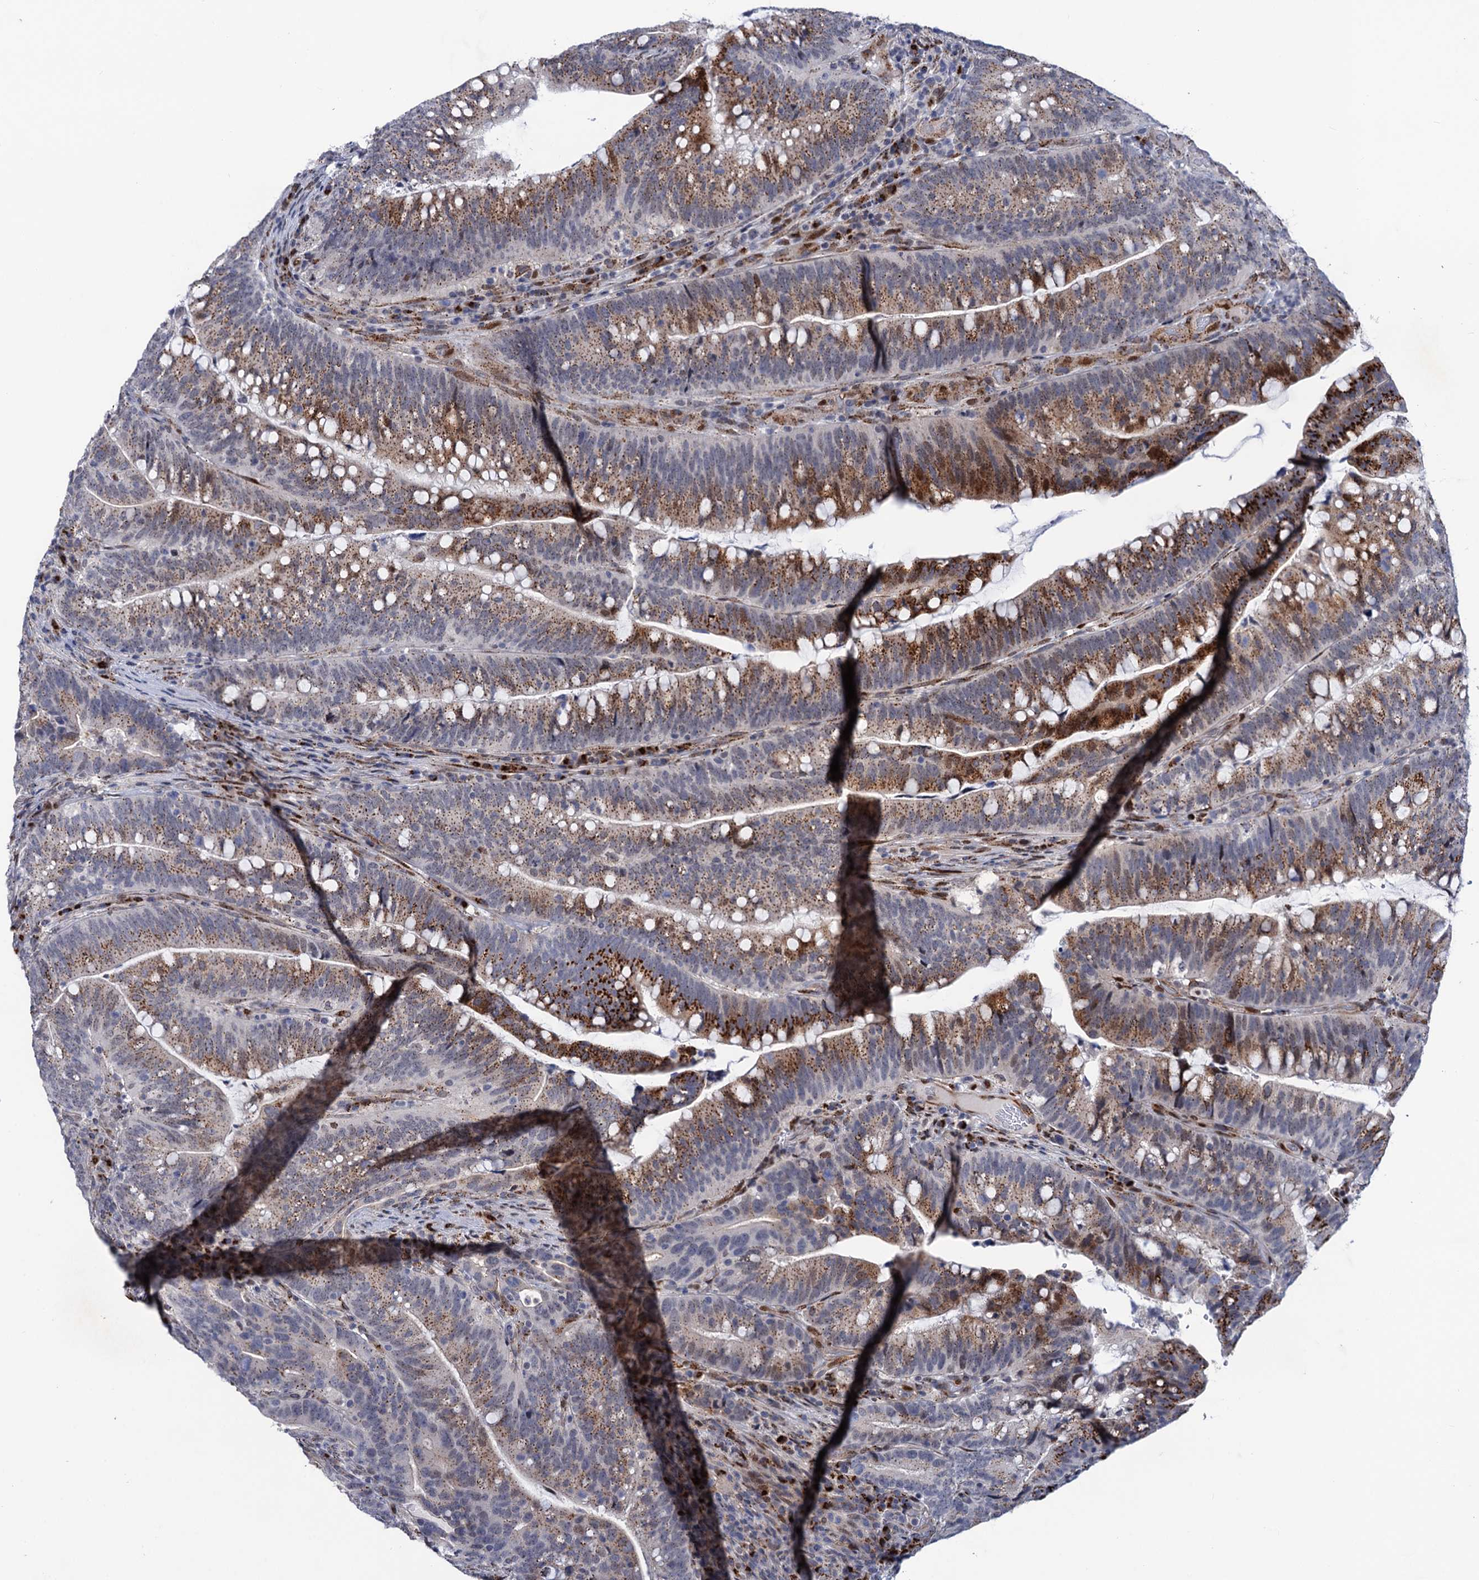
{"staining": {"intensity": "moderate", "quantity": ">75%", "location": "cytoplasmic/membranous"}, "tissue": "colorectal cancer", "cell_type": "Tumor cells", "image_type": "cancer", "snomed": [{"axis": "morphology", "description": "Adenocarcinoma, NOS"}, {"axis": "topography", "description": "Colon"}], "caption": "Immunohistochemistry (DAB (3,3'-diaminobenzidine)) staining of human adenocarcinoma (colorectal) shows moderate cytoplasmic/membranous protein positivity in about >75% of tumor cells.", "gene": "THAP2", "patient": {"sex": "female", "age": 66}}